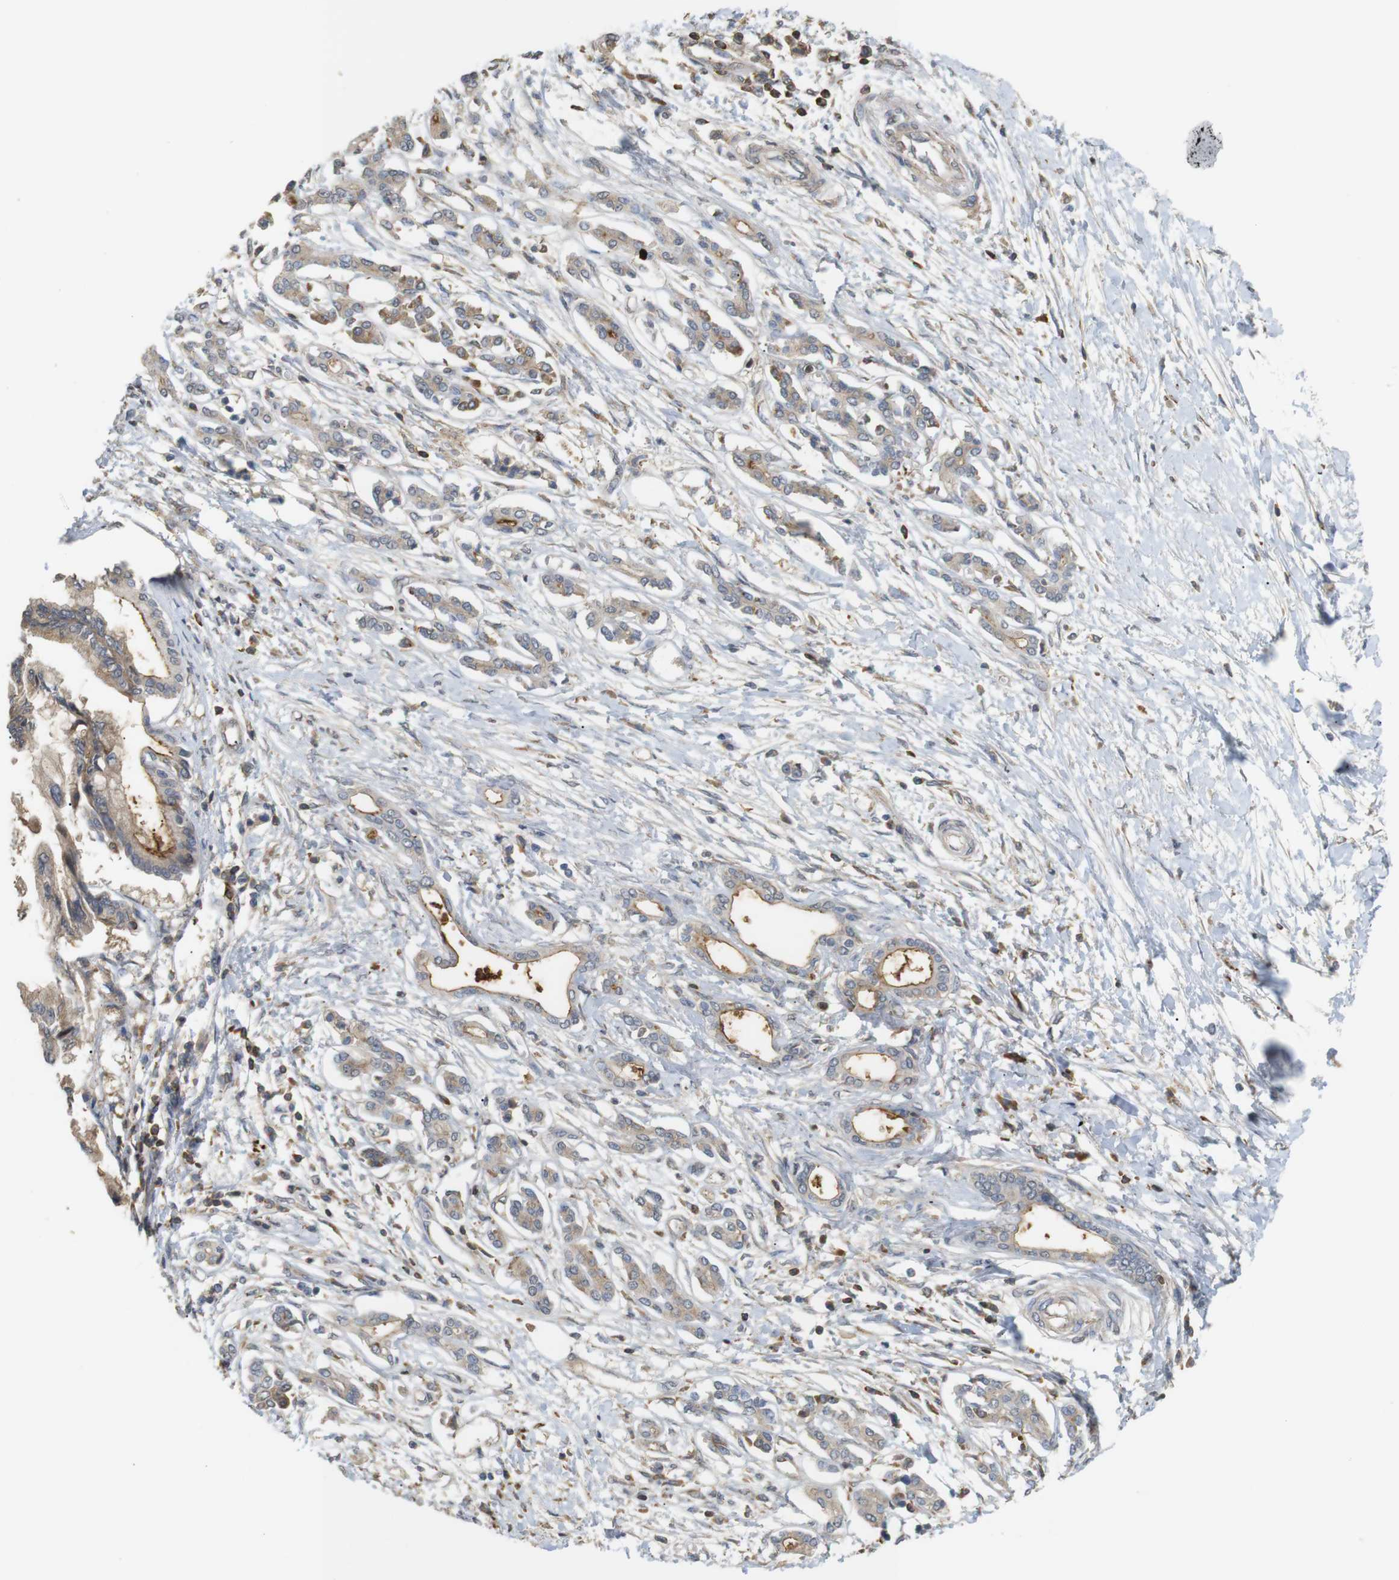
{"staining": {"intensity": "weak", "quantity": ">75%", "location": "cytoplasmic/membranous"}, "tissue": "pancreatic cancer", "cell_type": "Tumor cells", "image_type": "cancer", "snomed": [{"axis": "morphology", "description": "Adenocarcinoma, NOS"}, {"axis": "topography", "description": "Pancreas"}], "caption": "Immunohistochemical staining of human pancreatic cancer (adenocarcinoma) reveals weak cytoplasmic/membranous protein expression in approximately >75% of tumor cells.", "gene": "KSR1", "patient": {"sex": "male", "age": 56}}